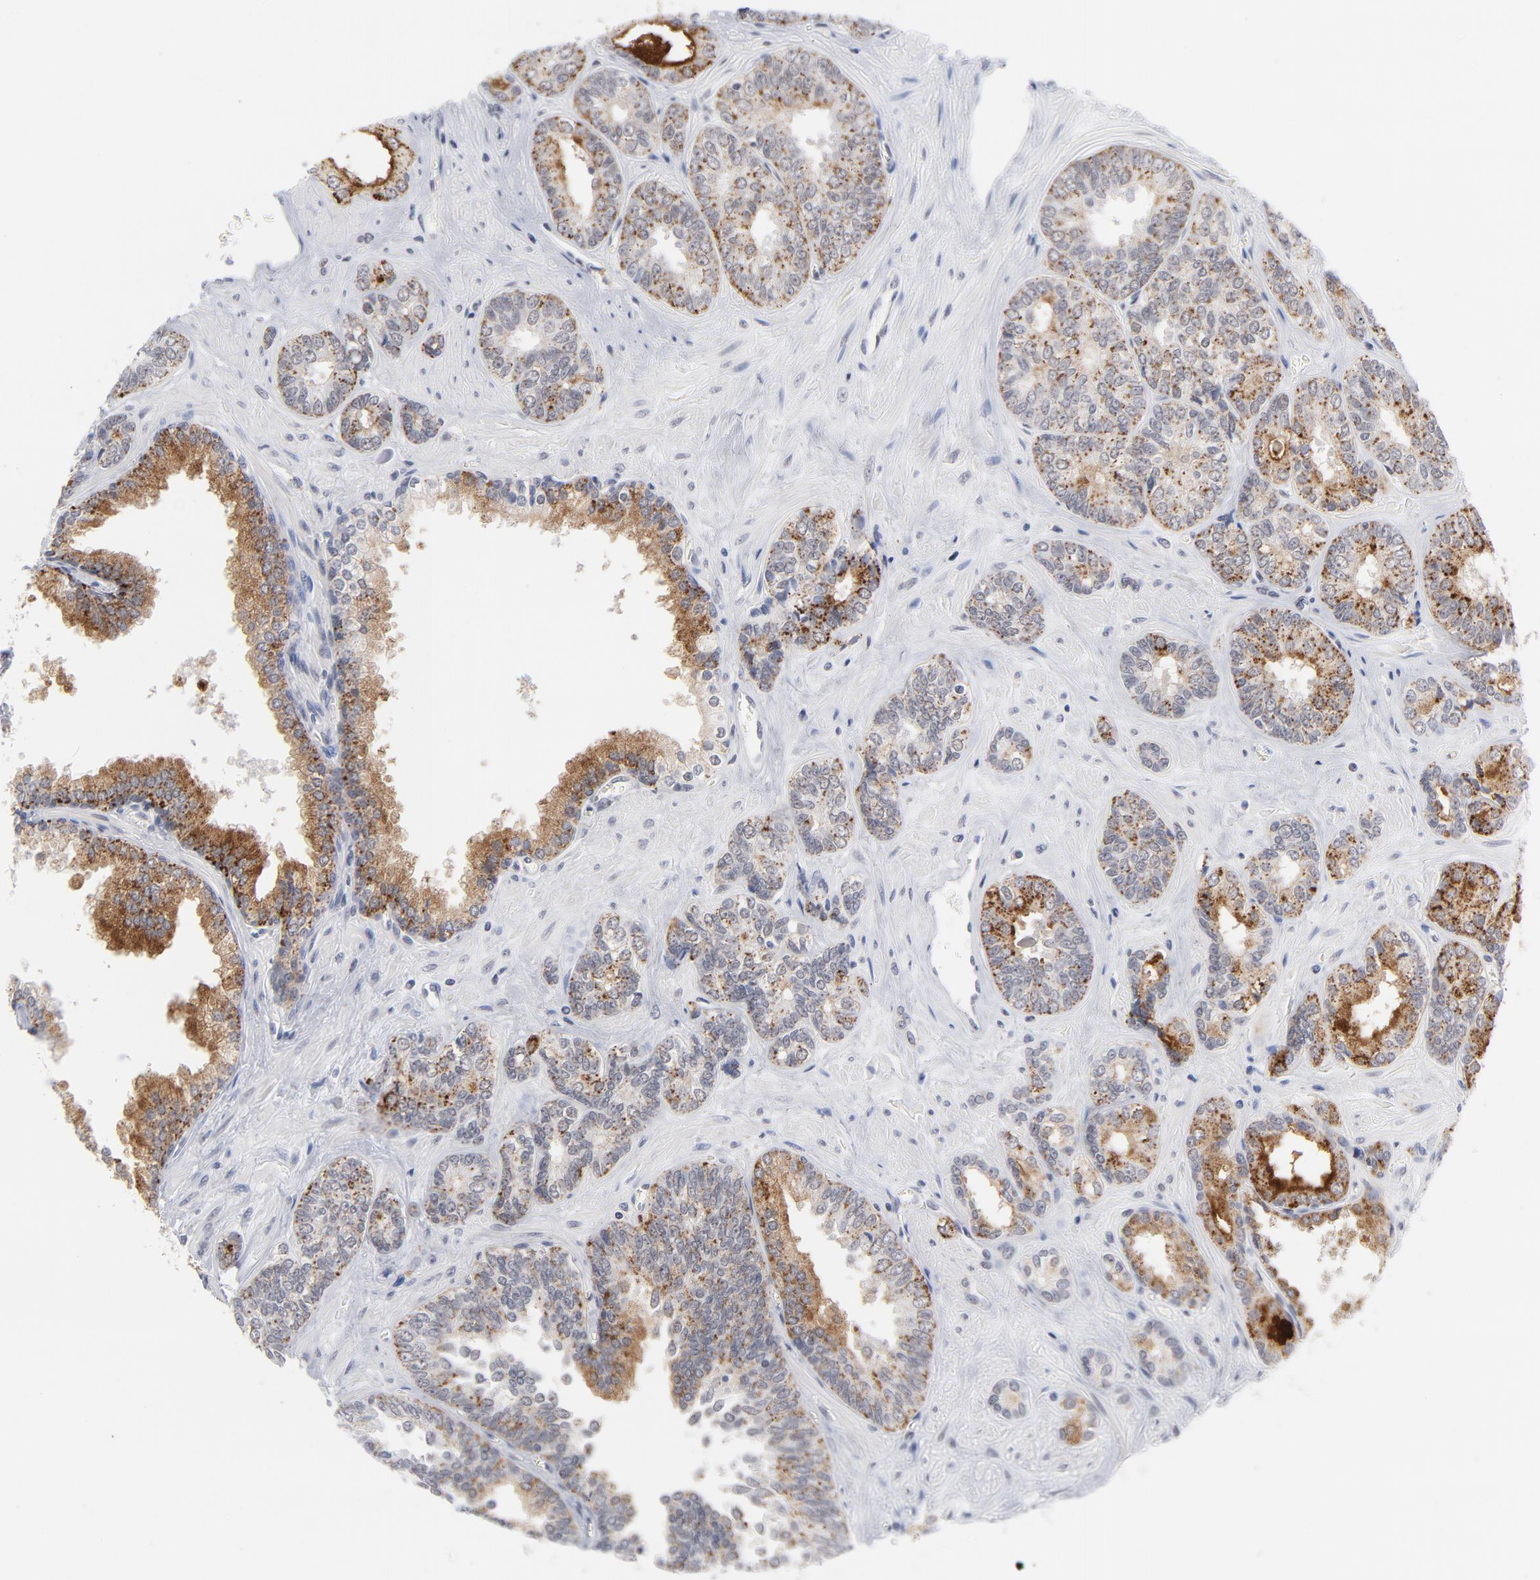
{"staining": {"intensity": "strong", "quantity": "25%-75%", "location": "cytoplasmic/membranous"}, "tissue": "prostate cancer", "cell_type": "Tumor cells", "image_type": "cancer", "snomed": [{"axis": "morphology", "description": "Adenocarcinoma, High grade"}, {"axis": "topography", "description": "Prostate"}], "caption": "A high amount of strong cytoplasmic/membranous staining is identified in approximately 25%-75% of tumor cells in prostate adenocarcinoma (high-grade) tissue. (Brightfield microscopy of DAB IHC at high magnification).", "gene": "BAP1", "patient": {"sex": "male", "age": 67}}